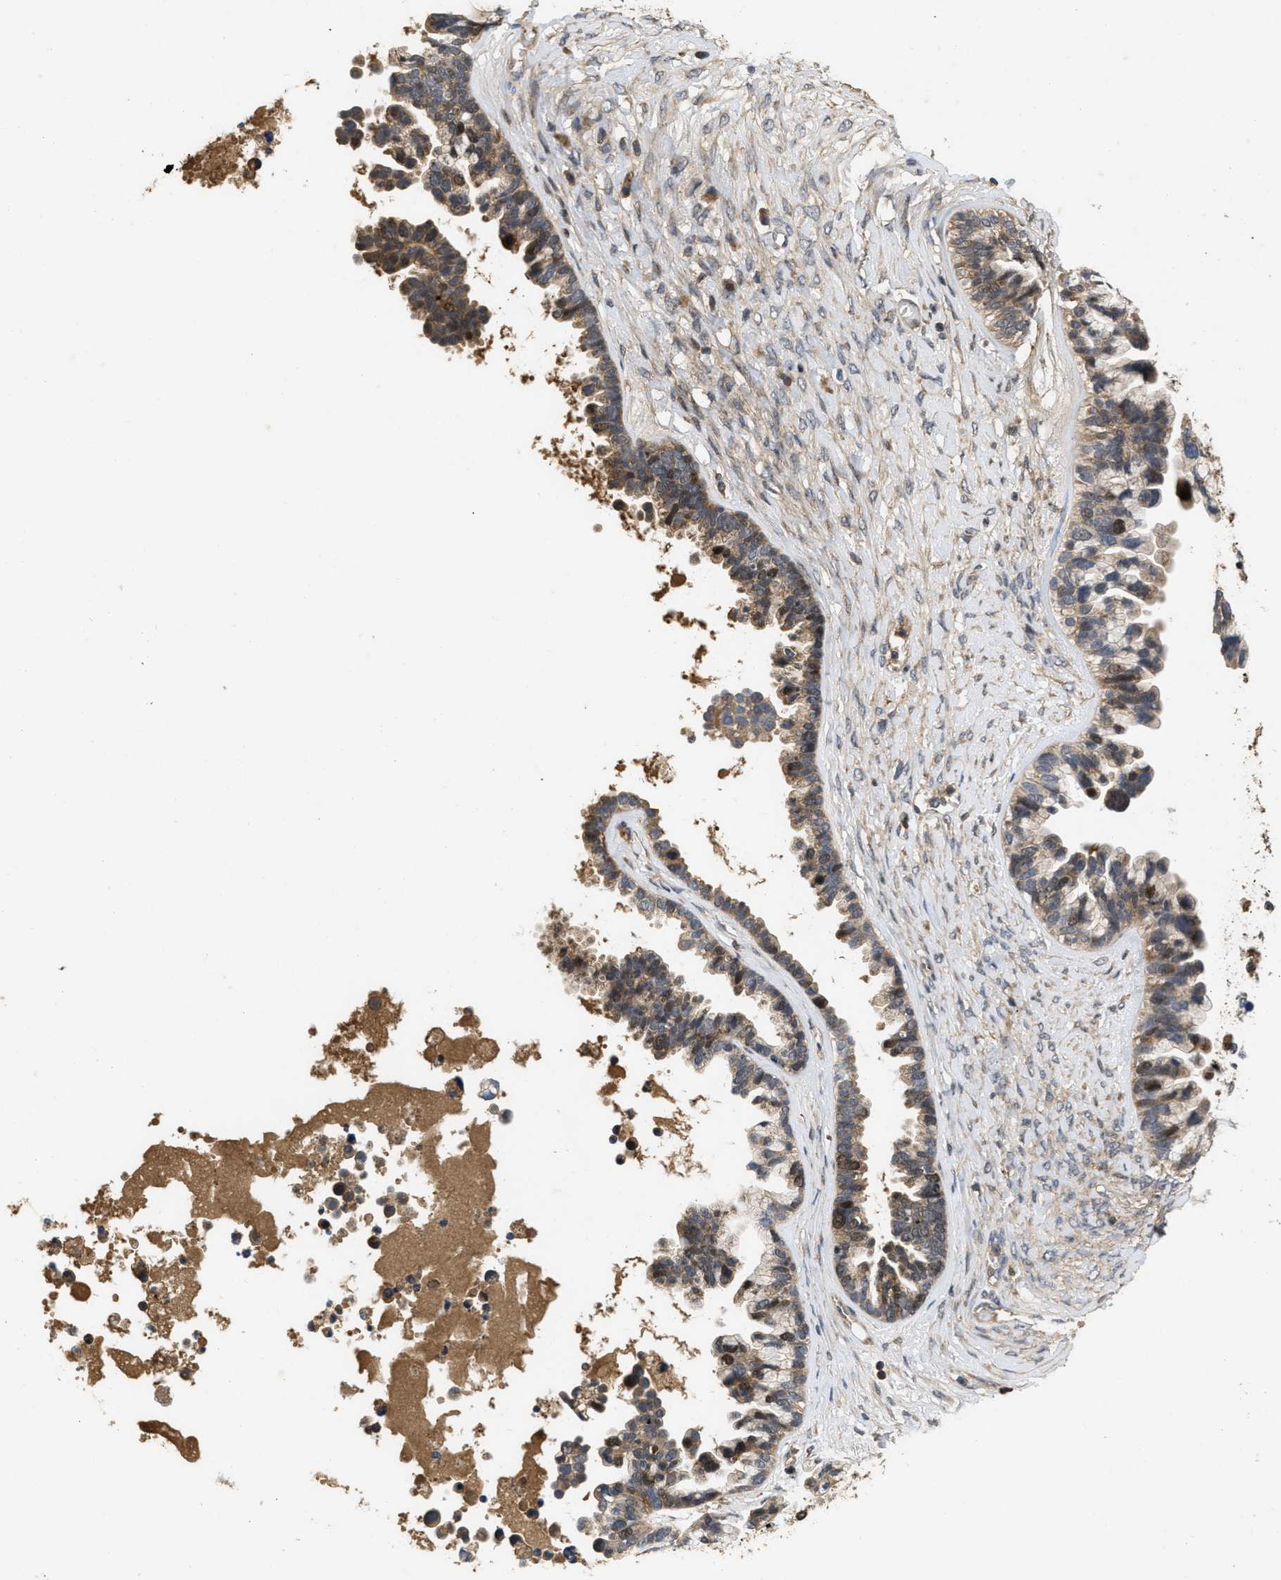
{"staining": {"intensity": "moderate", "quantity": "25%-75%", "location": "cytoplasmic/membranous,nuclear"}, "tissue": "ovarian cancer", "cell_type": "Tumor cells", "image_type": "cancer", "snomed": [{"axis": "morphology", "description": "Cystadenocarcinoma, serous, NOS"}, {"axis": "topography", "description": "Ovary"}], "caption": "The image reveals staining of serous cystadenocarcinoma (ovarian), revealing moderate cytoplasmic/membranous and nuclear protein positivity (brown color) within tumor cells.", "gene": "CBR3", "patient": {"sex": "female", "age": 56}}